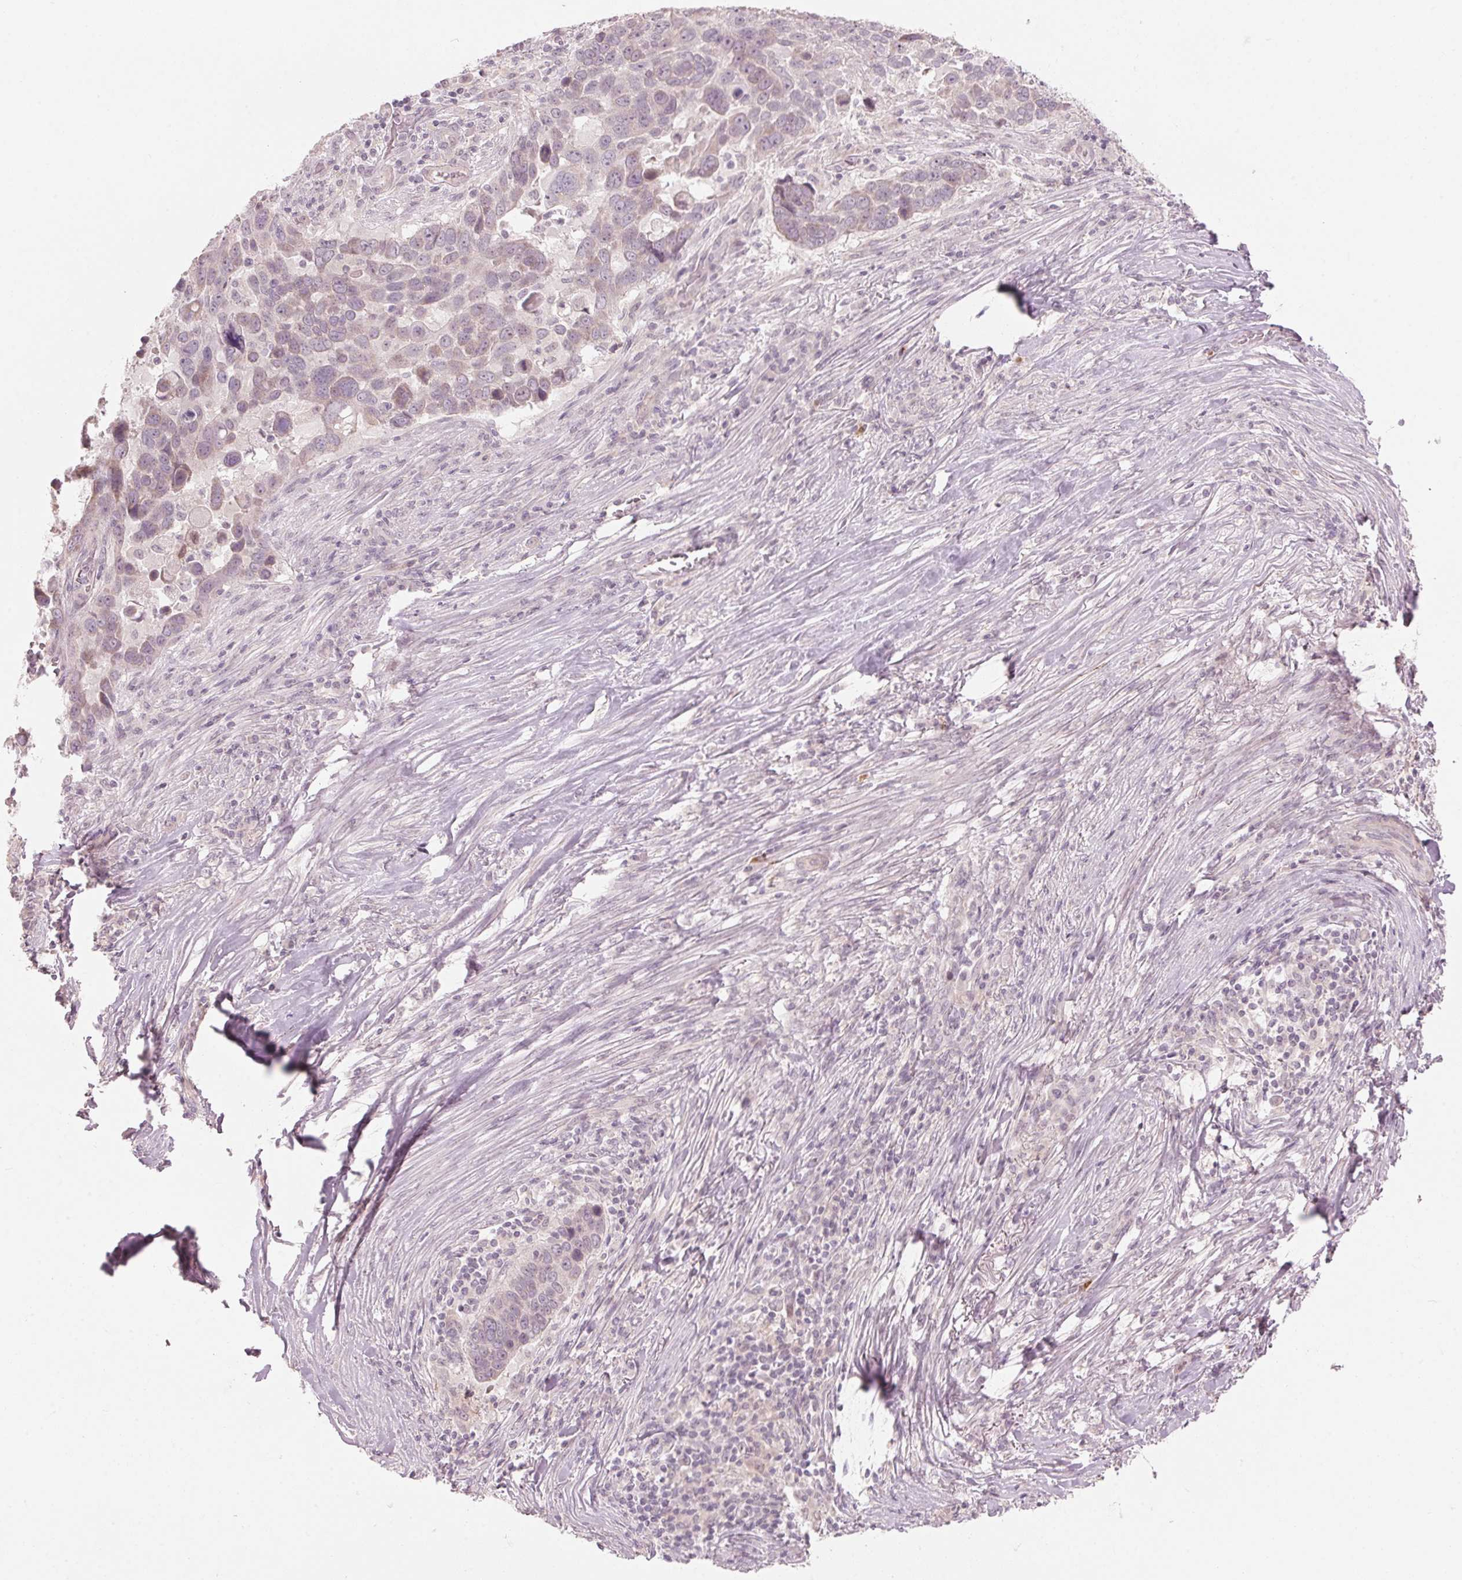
{"staining": {"intensity": "weak", "quantity": "<25%", "location": "cytoplasmic/membranous"}, "tissue": "lung cancer", "cell_type": "Tumor cells", "image_type": "cancer", "snomed": [{"axis": "morphology", "description": "Squamous cell carcinoma, NOS"}, {"axis": "topography", "description": "Lung"}], "caption": "This is an immunohistochemistry micrograph of human lung squamous cell carcinoma. There is no expression in tumor cells.", "gene": "TMED6", "patient": {"sex": "male", "age": 68}}